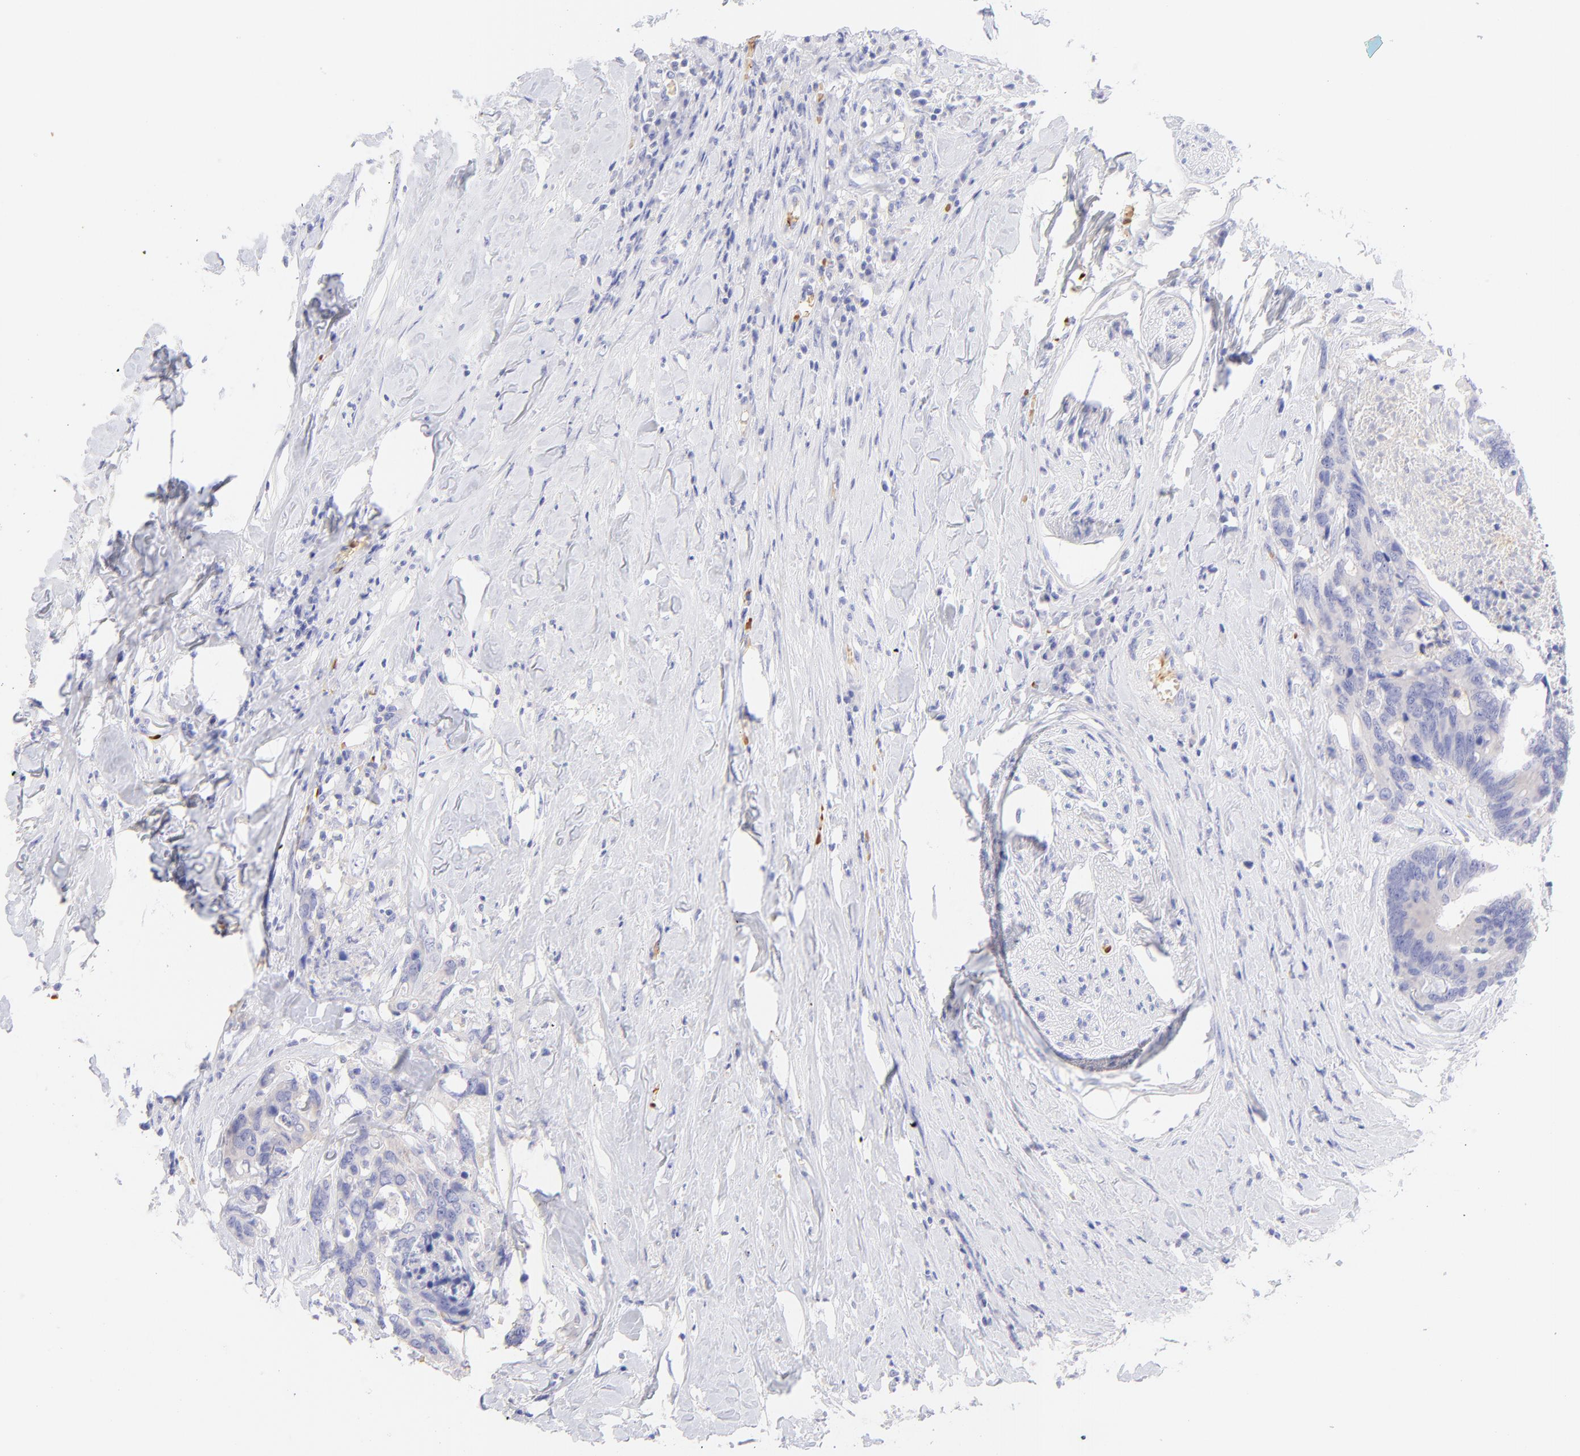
{"staining": {"intensity": "negative", "quantity": "none", "location": "none"}, "tissue": "colorectal cancer", "cell_type": "Tumor cells", "image_type": "cancer", "snomed": [{"axis": "morphology", "description": "Adenocarcinoma, NOS"}, {"axis": "topography", "description": "Rectum"}], "caption": "High magnification brightfield microscopy of colorectal cancer stained with DAB (3,3'-diaminobenzidine) (brown) and counterstained with hematoxylin (blue): tumor cells show no significant expression. (Brightfield microscopy of DAB (3,3'-diaminobenzidine) IHC at high magnification).", "gene": "FRMPD3", "patient": {"sex": "male", "age": 55}}